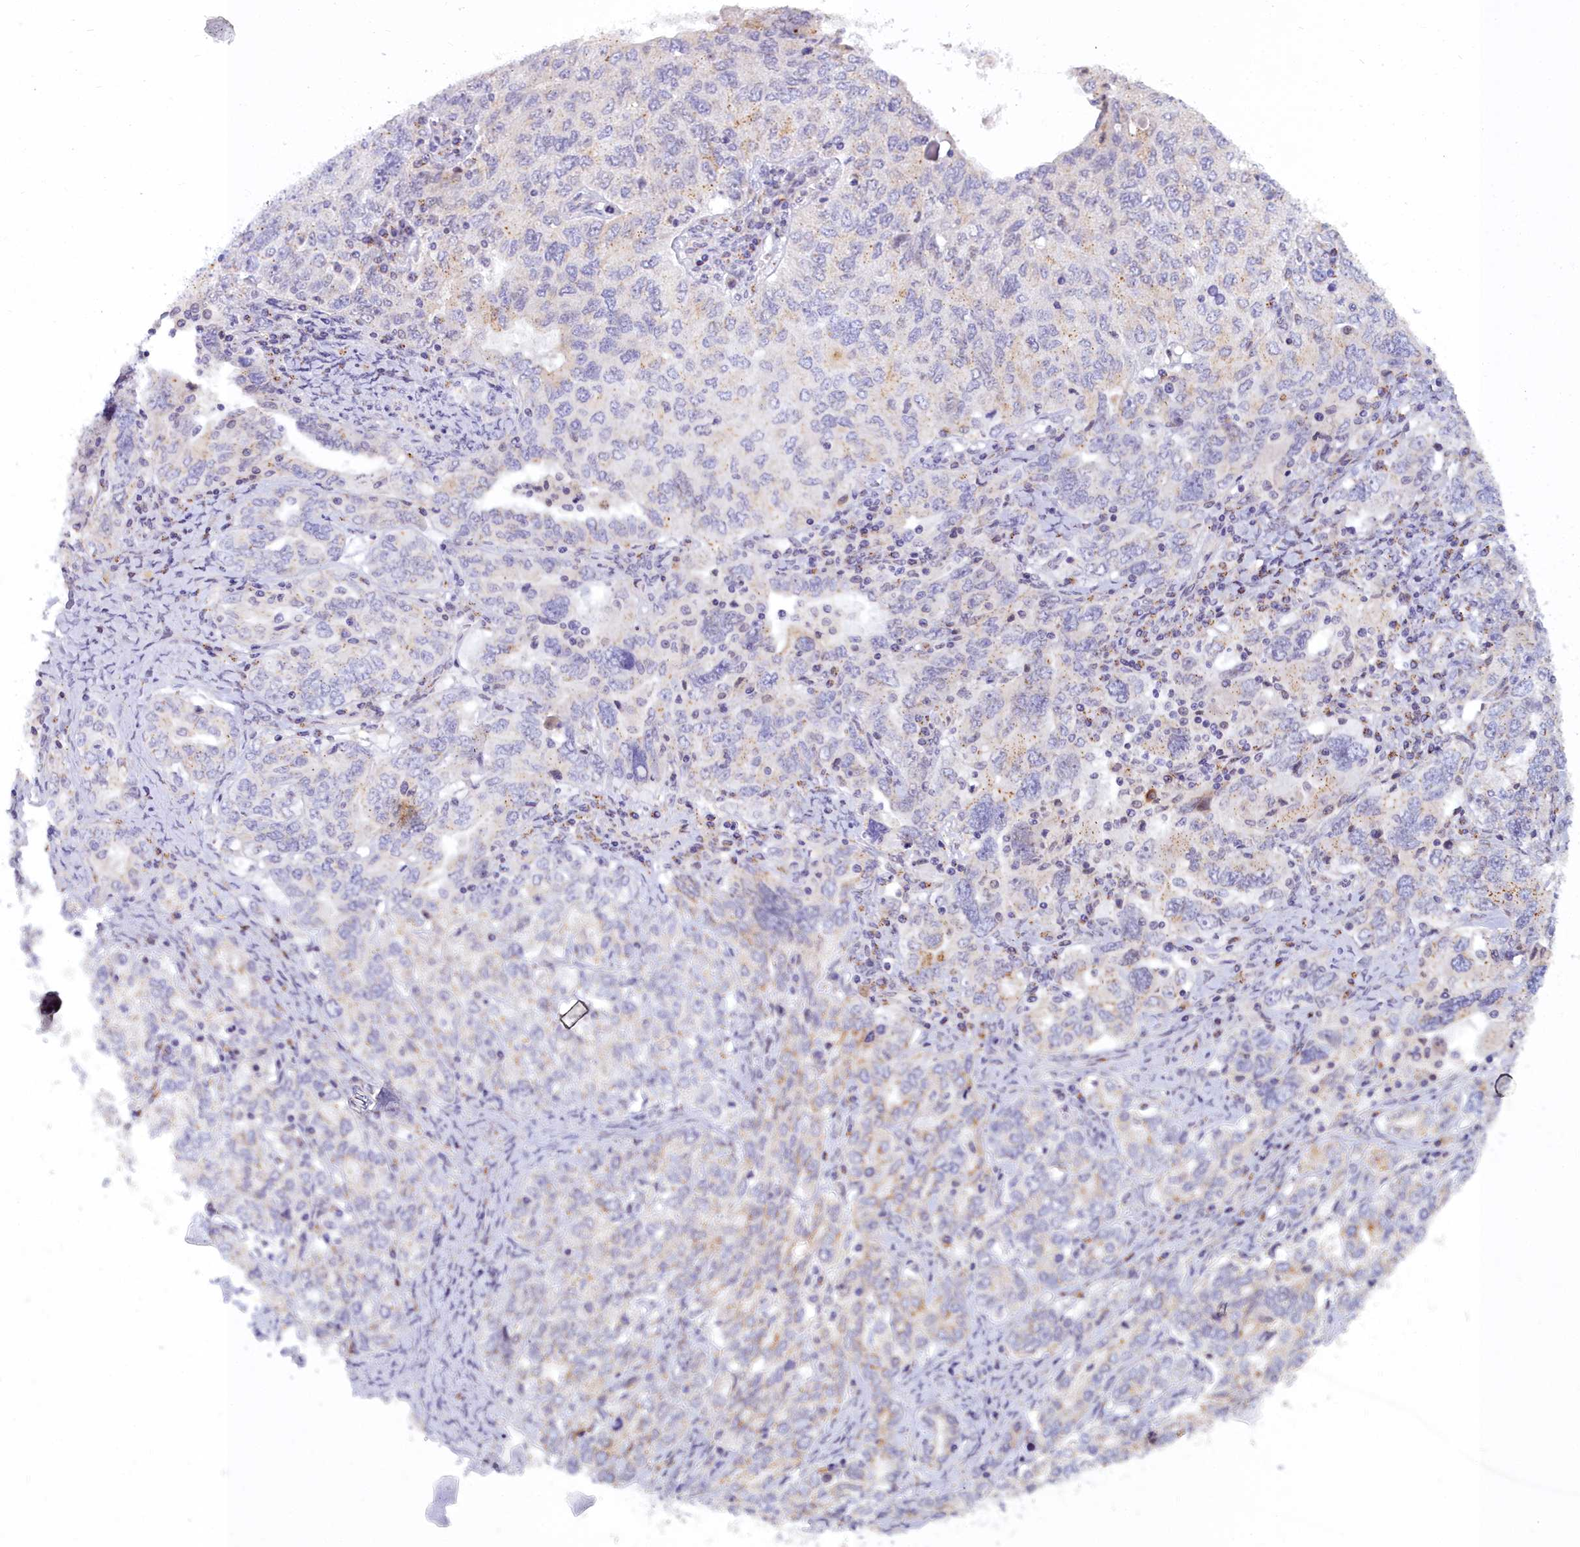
{"staining": {"intensity": "weak", "quantity": "<25%", "location": "cytoplasmic/membranous"}, "tissue": "ovarian cancer", "cell_type": "Tumor cells", "image_type": "cancer", "snomed": [{"axis": "morphology", "description": "Carcinoma, endometroid"}, {"axis": "topography", "description": "Ovary"}], "caption": "IHC of human endometroid carcinoma (ovarian) displays no staining in tumor cells. (Stains: DAB (3,3'-diaminobenzidine) IHC with hematoxylin counter stain, Microscopy: brightfield microscopy at high magnification).", "gene": "WDPCP", "patient": {"sex": "female", "age": 62}}